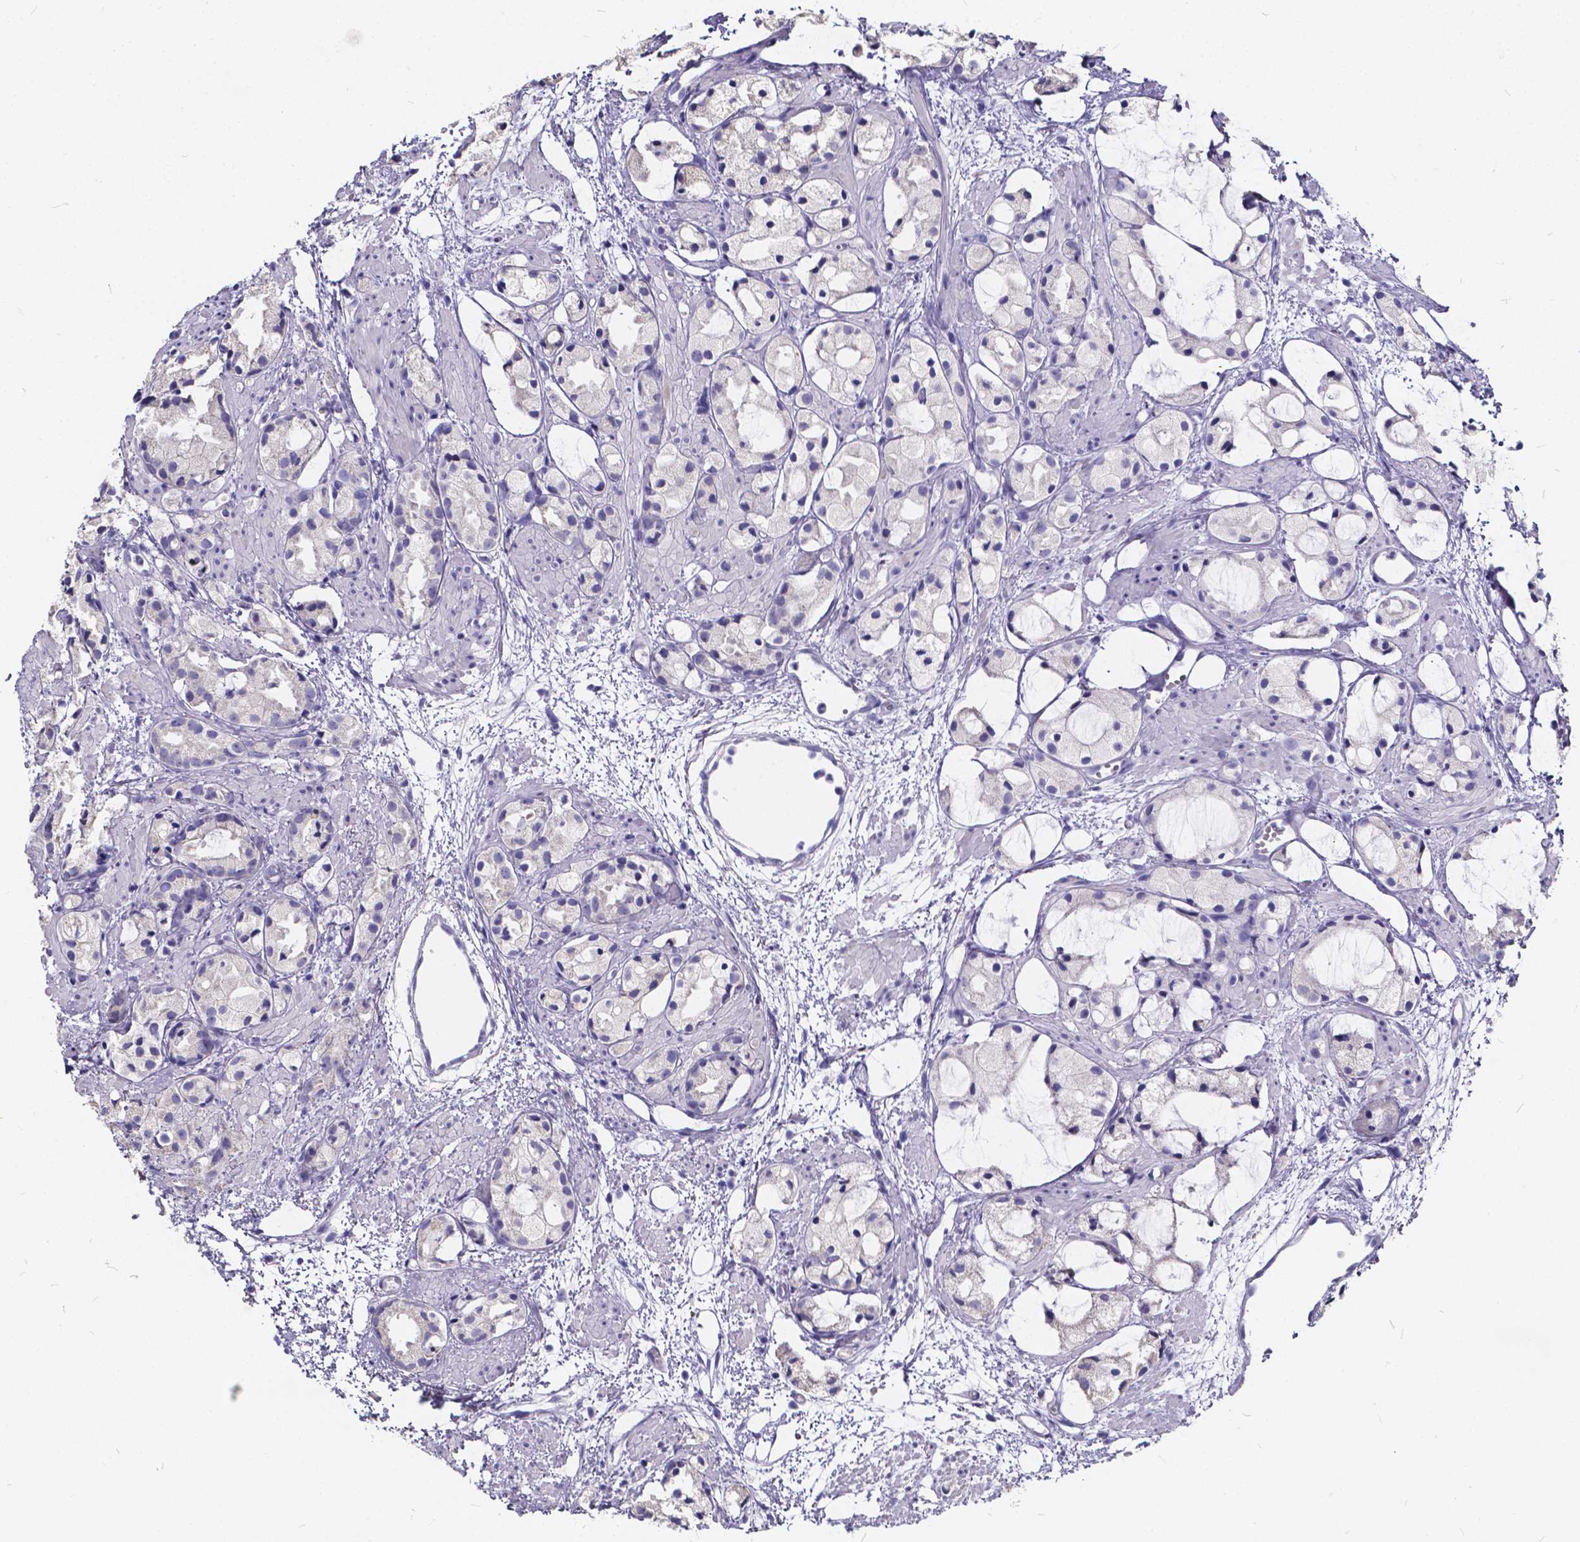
{"staining": {"intensity": "negative", "quantity": "none", "location": "none"}, "tissue": "prostate cancer", "cell_type": "Tumor cells", "image_type": "cancer", "snomed": [{"axis": "morphology", "description": "Adenocarcinoma, High grade"}, {"axis": "topography", "description": "Prostate"}], "caption": "An IHC image of prostate cancer is shown. There is no staining in tumor cells of prostate cancer.", "gene": "SPEF2", "patient": {"sex": "male", "age": 85}}